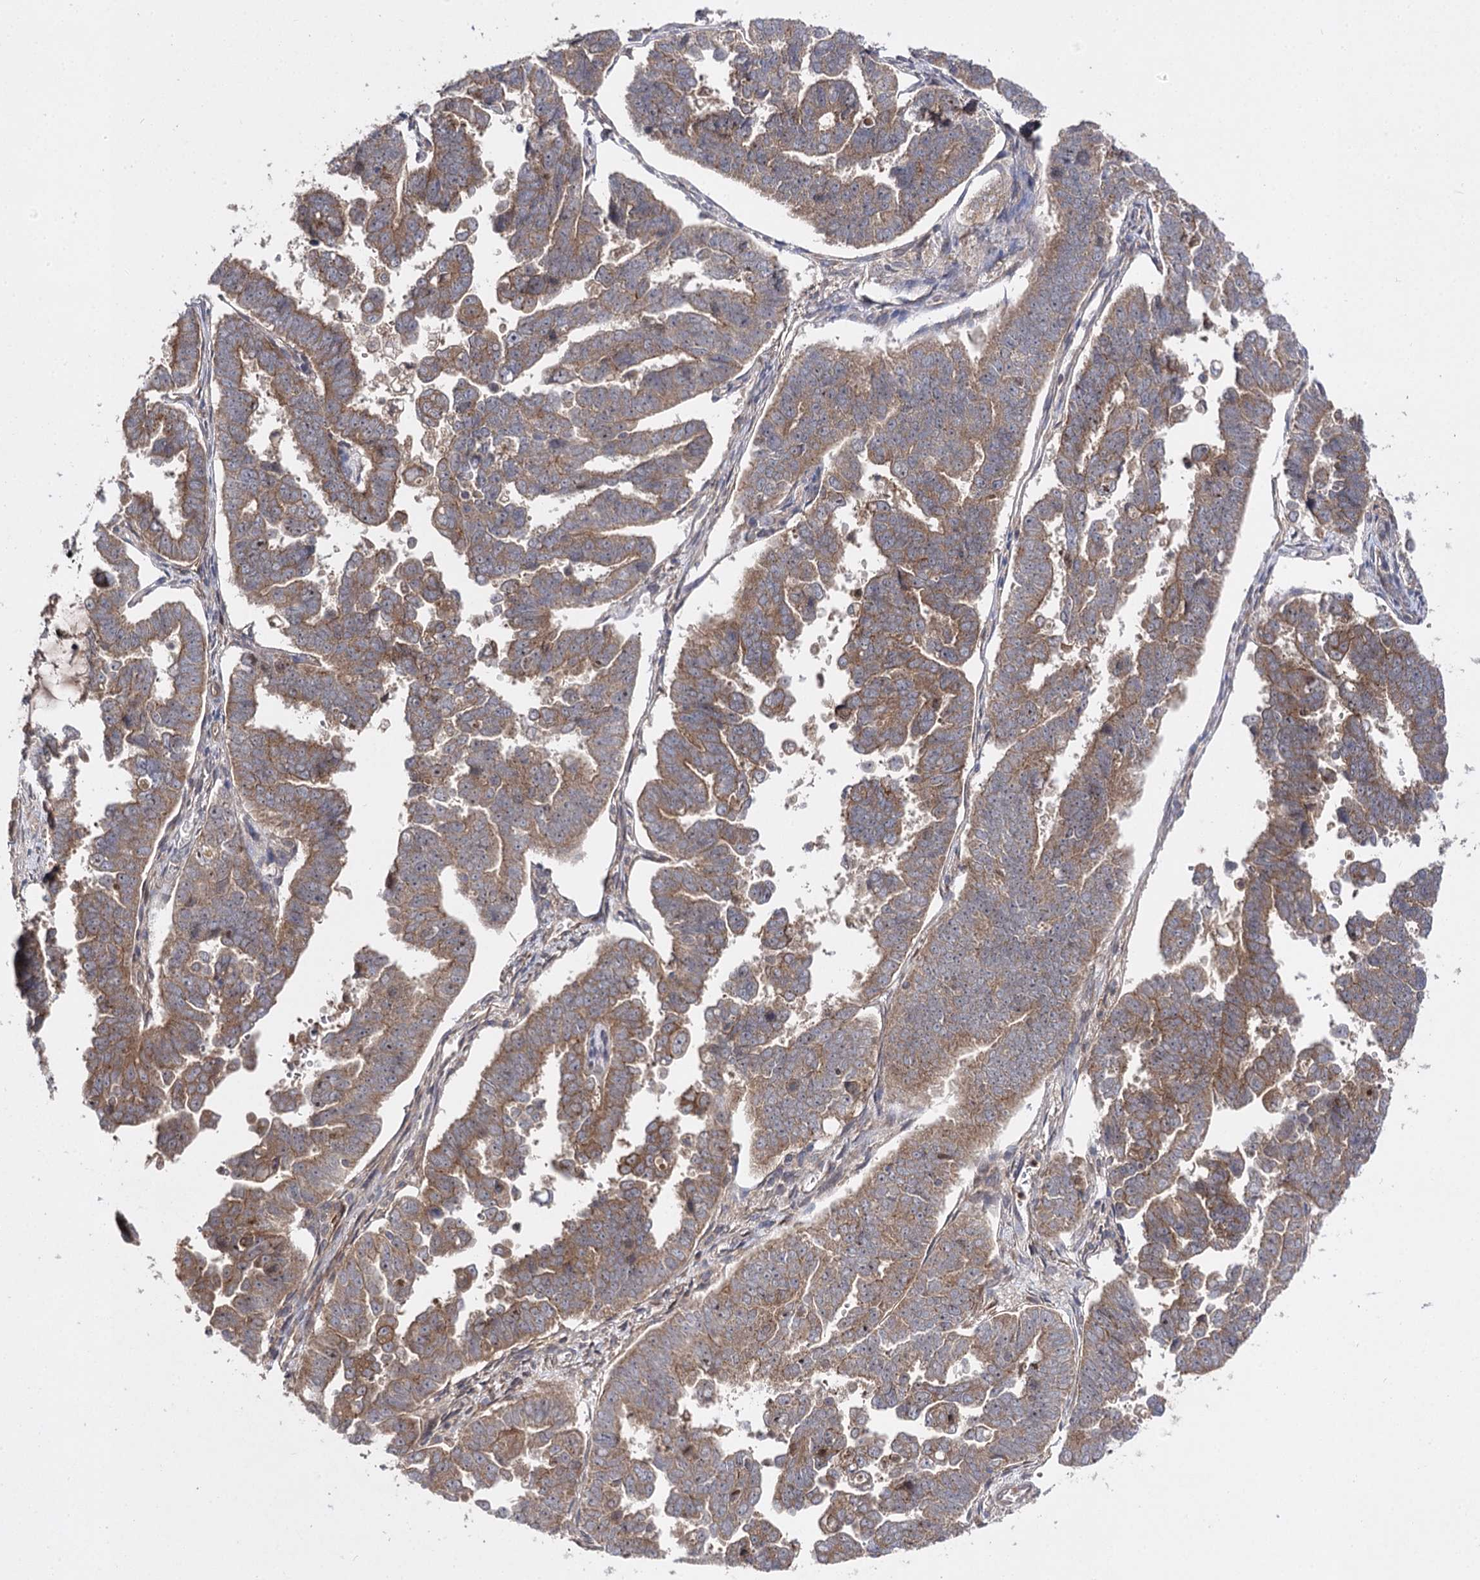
{"staining": {"intensity": "moderate", "quantity": ">75%", "location": "cytoplasmic/membranous"}, "tissue": "endometrial cancer", "cell_type": "Tumor cells", "image_type": "cancer", "snomed": [{"axis": "morphology", "description": "Adenocarcinoma, NOS"}, {"axis": "topography", "description": "Endometrium"}], "caption": "Immunohistochemical staining of endometrial cancer (adenocarcinoma) displays moderate cytoplasmic/membranous protein positivity in about >75% of tumor cells.", "gene": "BCR", "patient": {"sex": "female", "age": 75}}